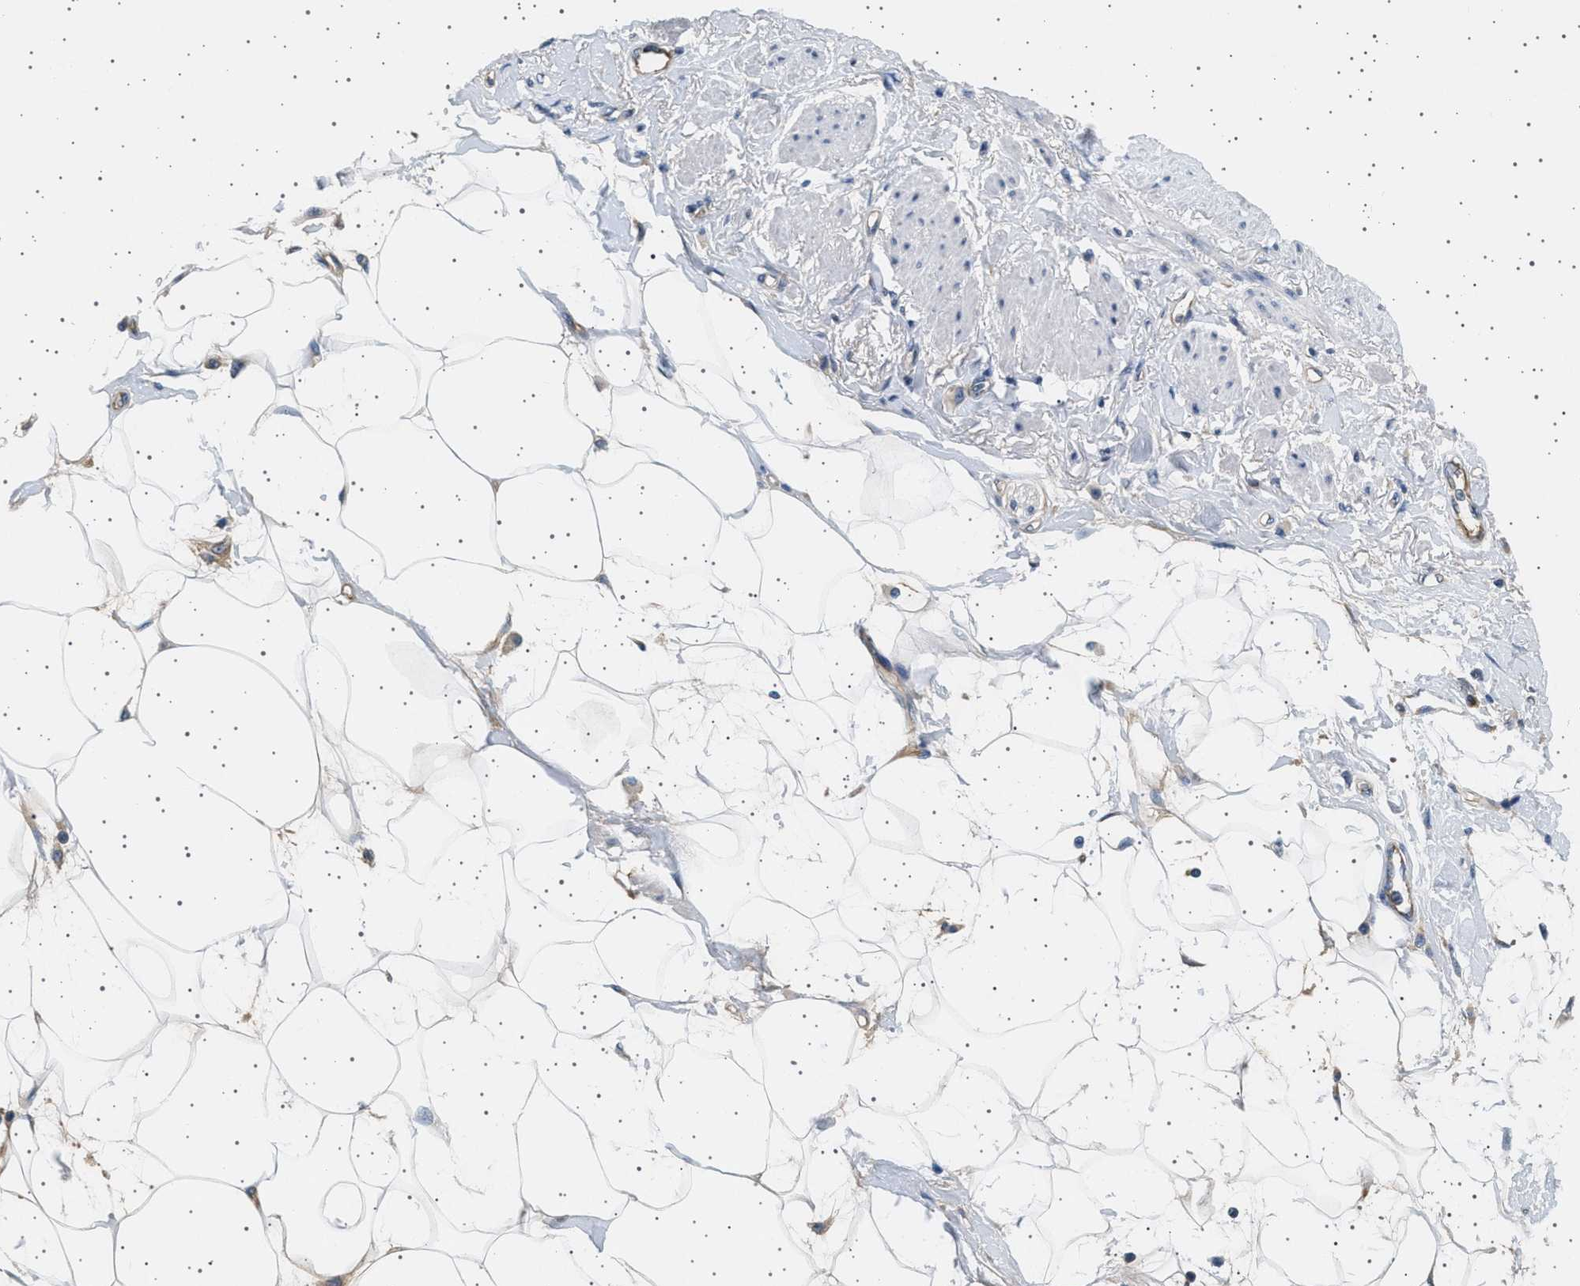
{"staining": {"intensity": "negative", "quantity": "none", "location": "none"}, "tissue": "adipose tissue", "cell_type": "Adipocytes", "image_type": "normal", "snomed": [{"axis": "morphology", "description": "Normal tissue, NOS"}, {"axis": "morphology", "description": "Adenocarcinoma, NOS"}, {"axis": "topography", "description": "Duodenum"}, {"axis": "topography", "description": "Peripheral nerve tissue"}], "caption": "This is an immunohistochemistry histopathology image of normal adipose tissue. There is no expression in adipocytes.", "gene": "PLPP6", "patient": {"sex": "female", "age": 60}}